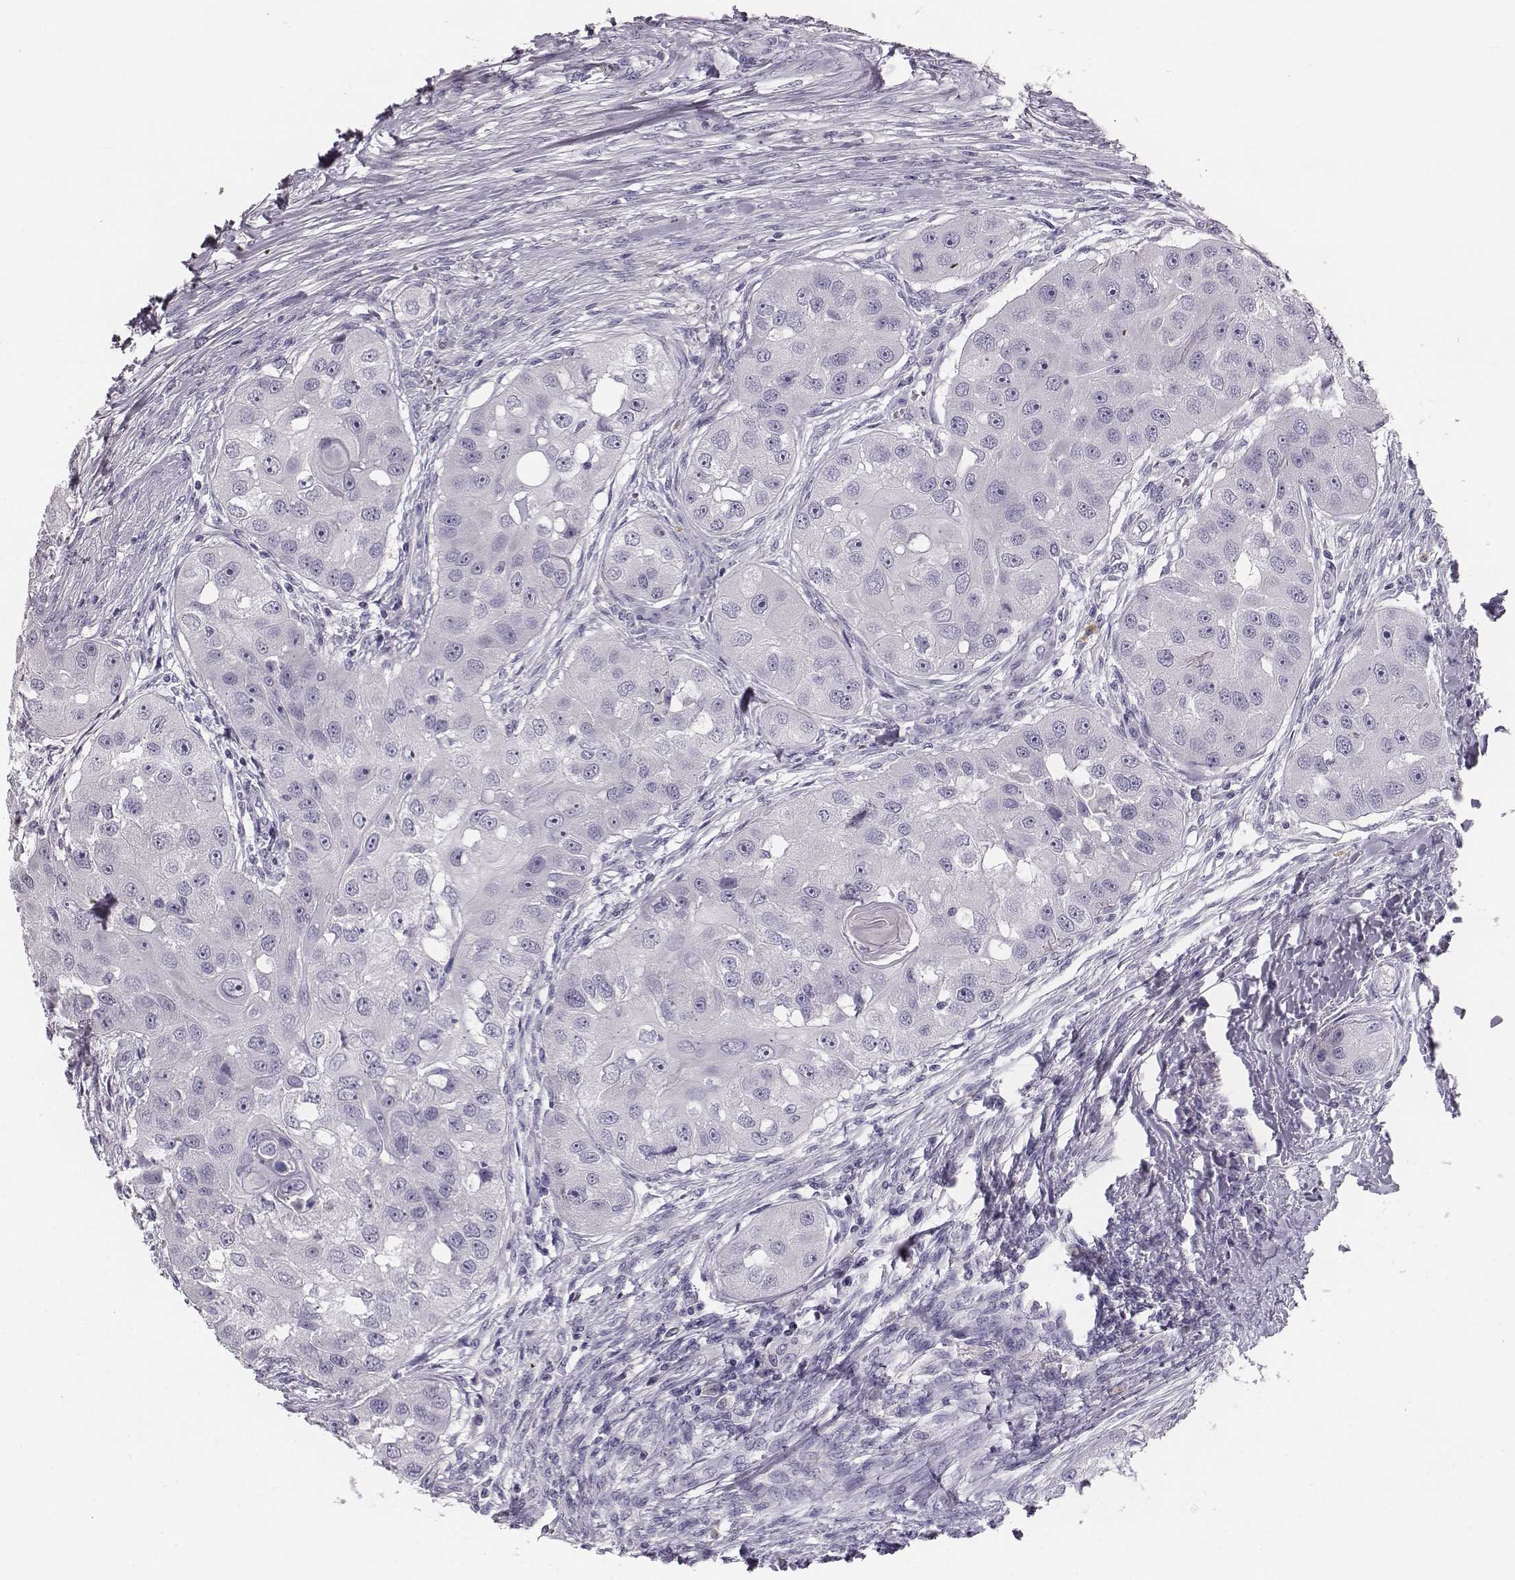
{"staining": {"intensity": "negative", "quantity": "none", "location": "none"}, "tissue": "head and neck cancer", "cell_type": "Tumor cells", "image_type": "cancer", "snomed": [{"axis": "morphology", "description": "Squamous cell carcinoma, NOS"}, {"axis": "topography", "description": "Head-Neck"}], "caption": "Squamous cell carcinoma (head and neck) stained for a protein using immunohistochemistry (IHC) shows no staining tumor cells.", "gene": "NPTXR", "patient": {"sex": "male", "age": 51}}